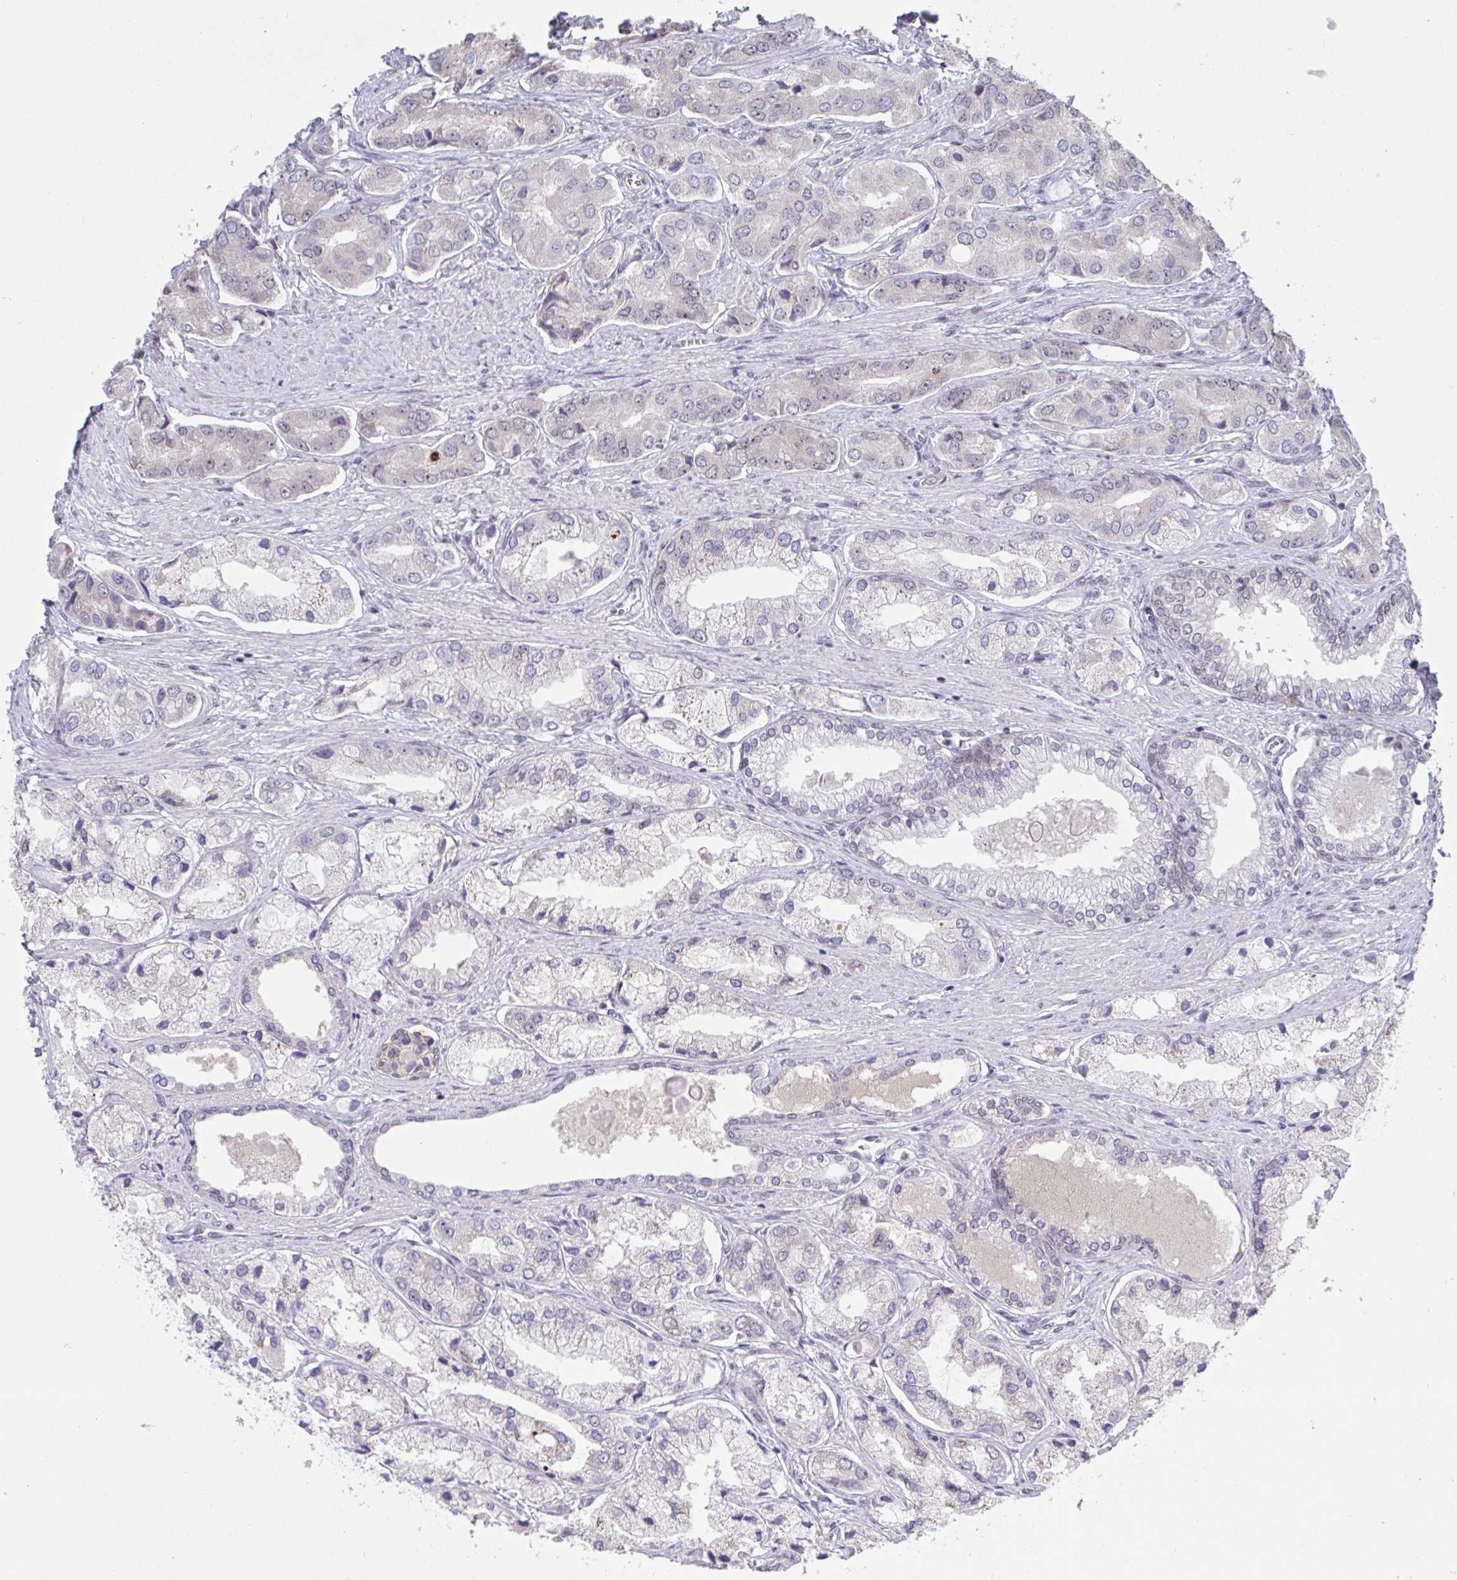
{"staining": {"intensity": "negative", "quantity": "none", "location": "none"}, "tissue": "prostate cancer", "cell_type": "Tumor cells", "image_type": "cancer", "snomed": [{"axis": "morphology", "description": "Adenocarcinoma, Low grade"}, {"axis": "topography", "description": "Prostate"}], "caption": "A high-resolution photomicrograph shows immunohistochemistry staining of adenocarcinoma (low-grade) (prostate), which demonstrates no significant expression in tumor cells. (Stains: DAB IHC with hematoxylin counter stain, Microscopy: brightfield microscopy at high magnification).", "gene": "JMJD1C", "patient": {"sex": "male", "age": 69}}